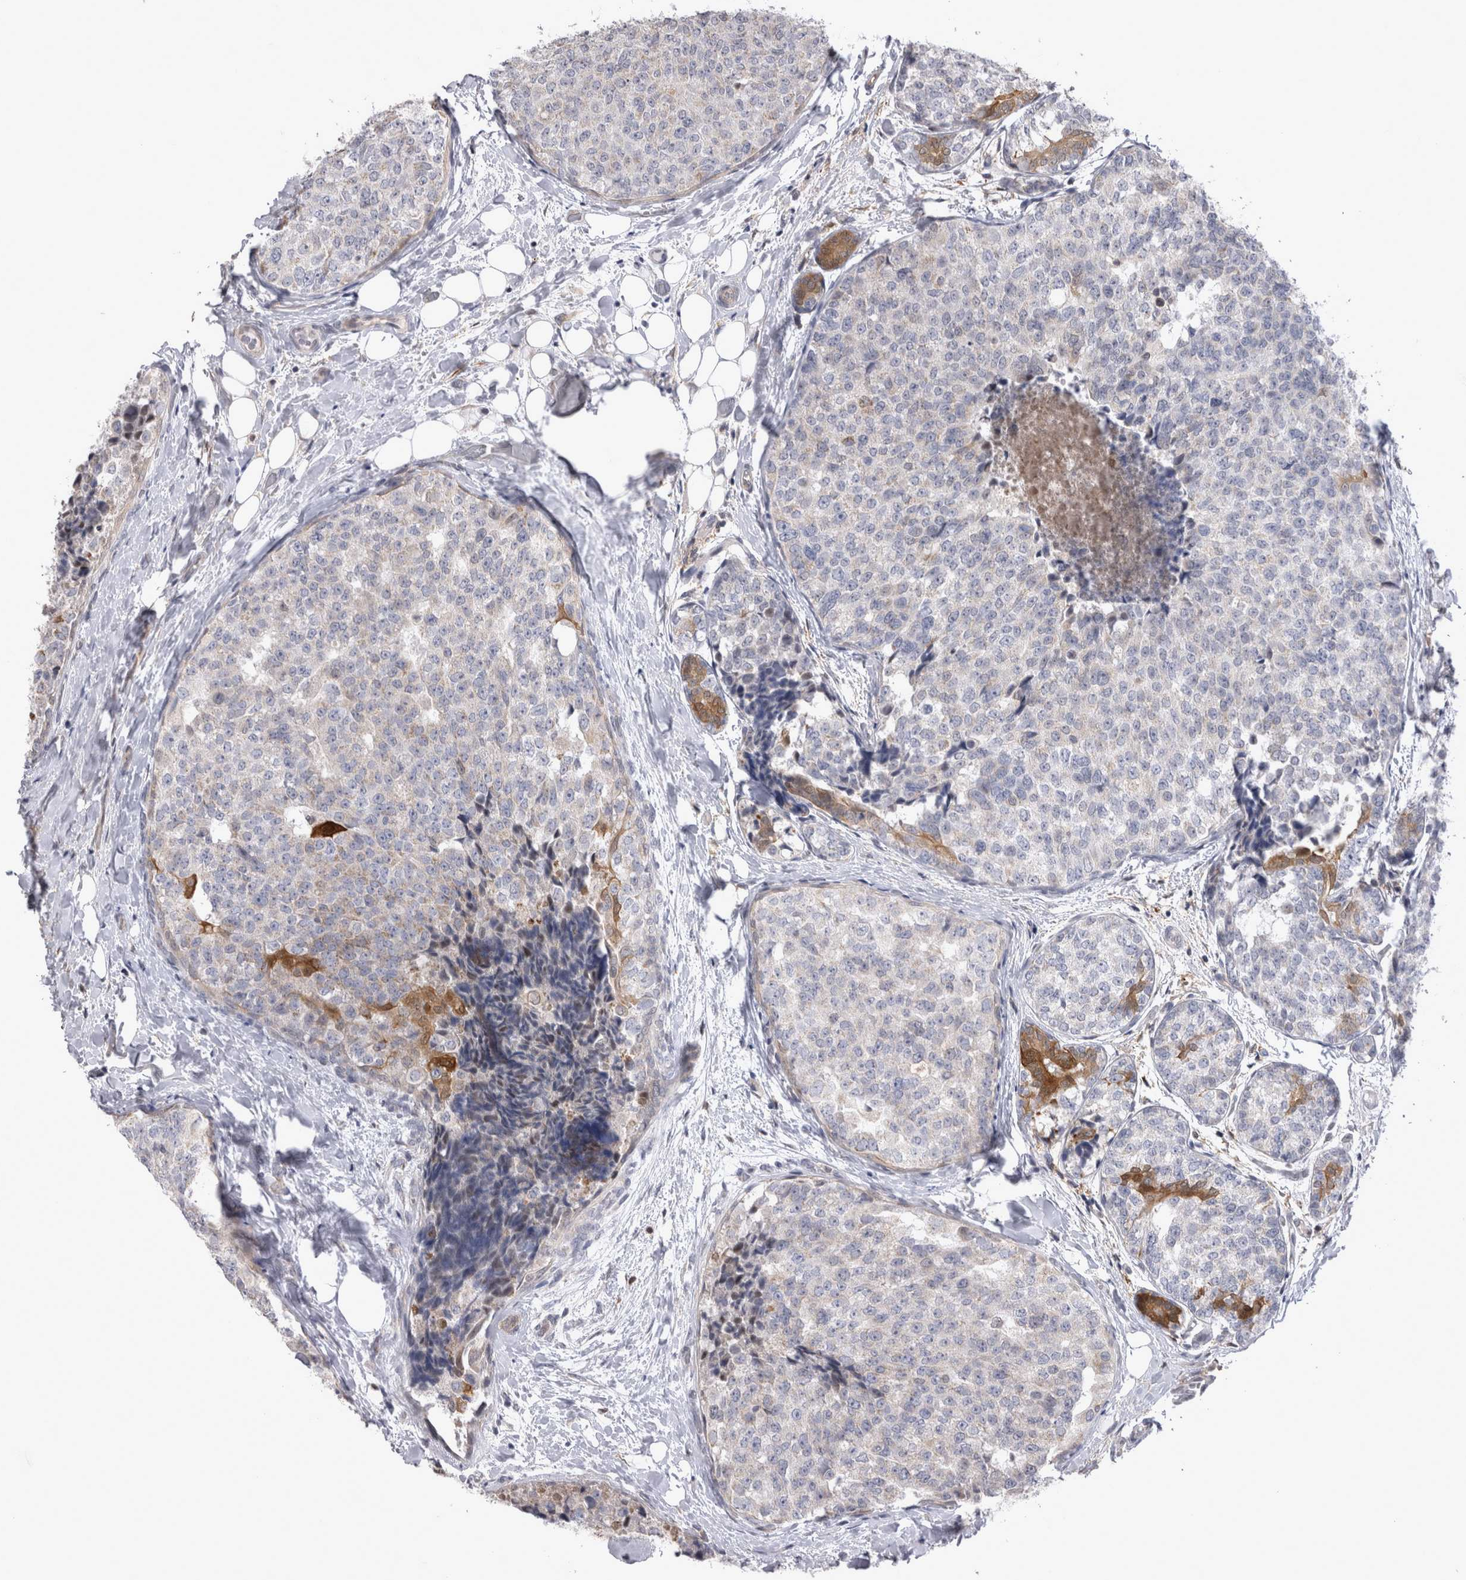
{"staining": {"intensity": "moderate", "quantity": "<25%", "location": "cytoplasmic/membranous"}, "tissue": "breast cancer", "cell_type": "Tumor cells", "image_type": "cancer", "snomed": [{"axis": "morphology", "description": "Normal tissue, NOS"}, {"axis": "morphology", "description": "Duct carcinoma"}, {"axis": "topography", "description": "Breast"}], "caption": "Tumor cells exhibit moderate cytoplasmic/membranous staining in about <25% of cells in infiltrating ductal carcinoma (breast).", "gene": "CHIC2", "patient": {"sex": "female", "age": 43}}